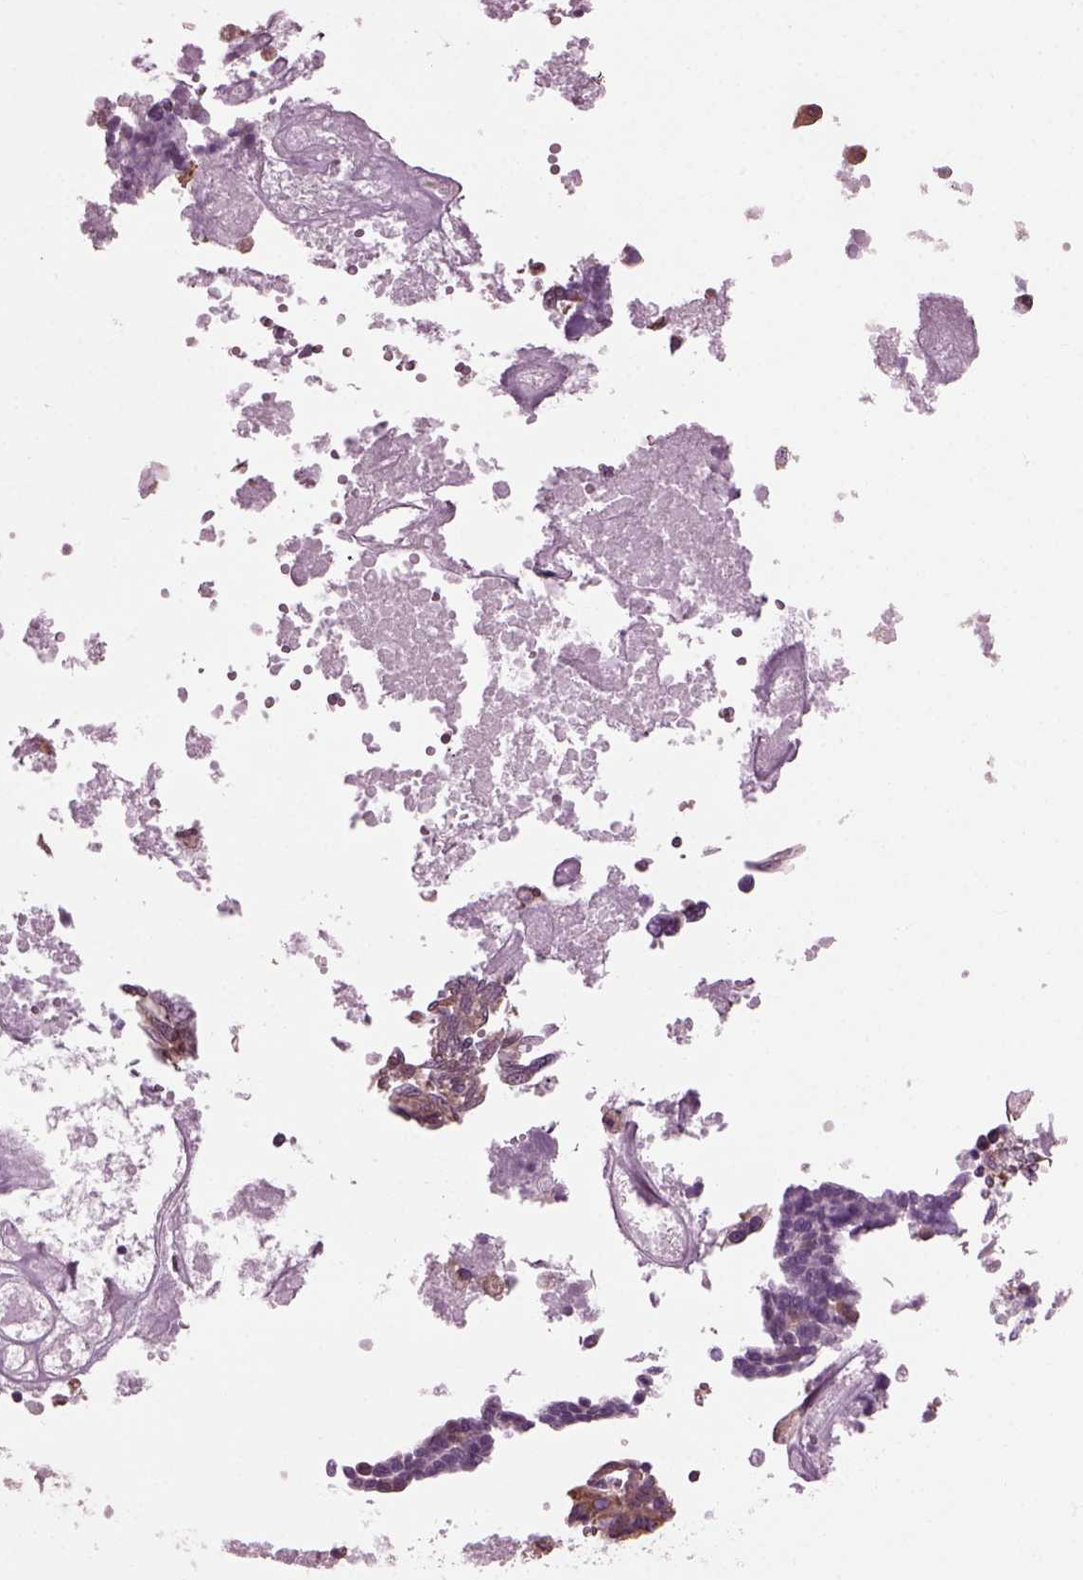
{"staining": {"intensity": "weak", "quantity": "25%-75%", "location": "cytoplasmic/membranous"}, "tissue": "ovarian cancer", "cell_type": "Tumor cells", "image_type": "cancer", "snomed": [{"axis": "morphology", "description": "Carcinoma, endometroid"}, {"axis": "topography", "description": "Ovary"}], "caption": "High-magnification brightfield microscopy of ovarian cancer stained with DAB (3,3'-diaminobenzidine) (brown) and counterstained with hematoxylin (blue). tumor cells exhibit weak cytoplasmic/membranous expression is seen in approximately25%-75% of cells.", "gene": "CABP5", "patient": {"sex": "female", "age": 58}}